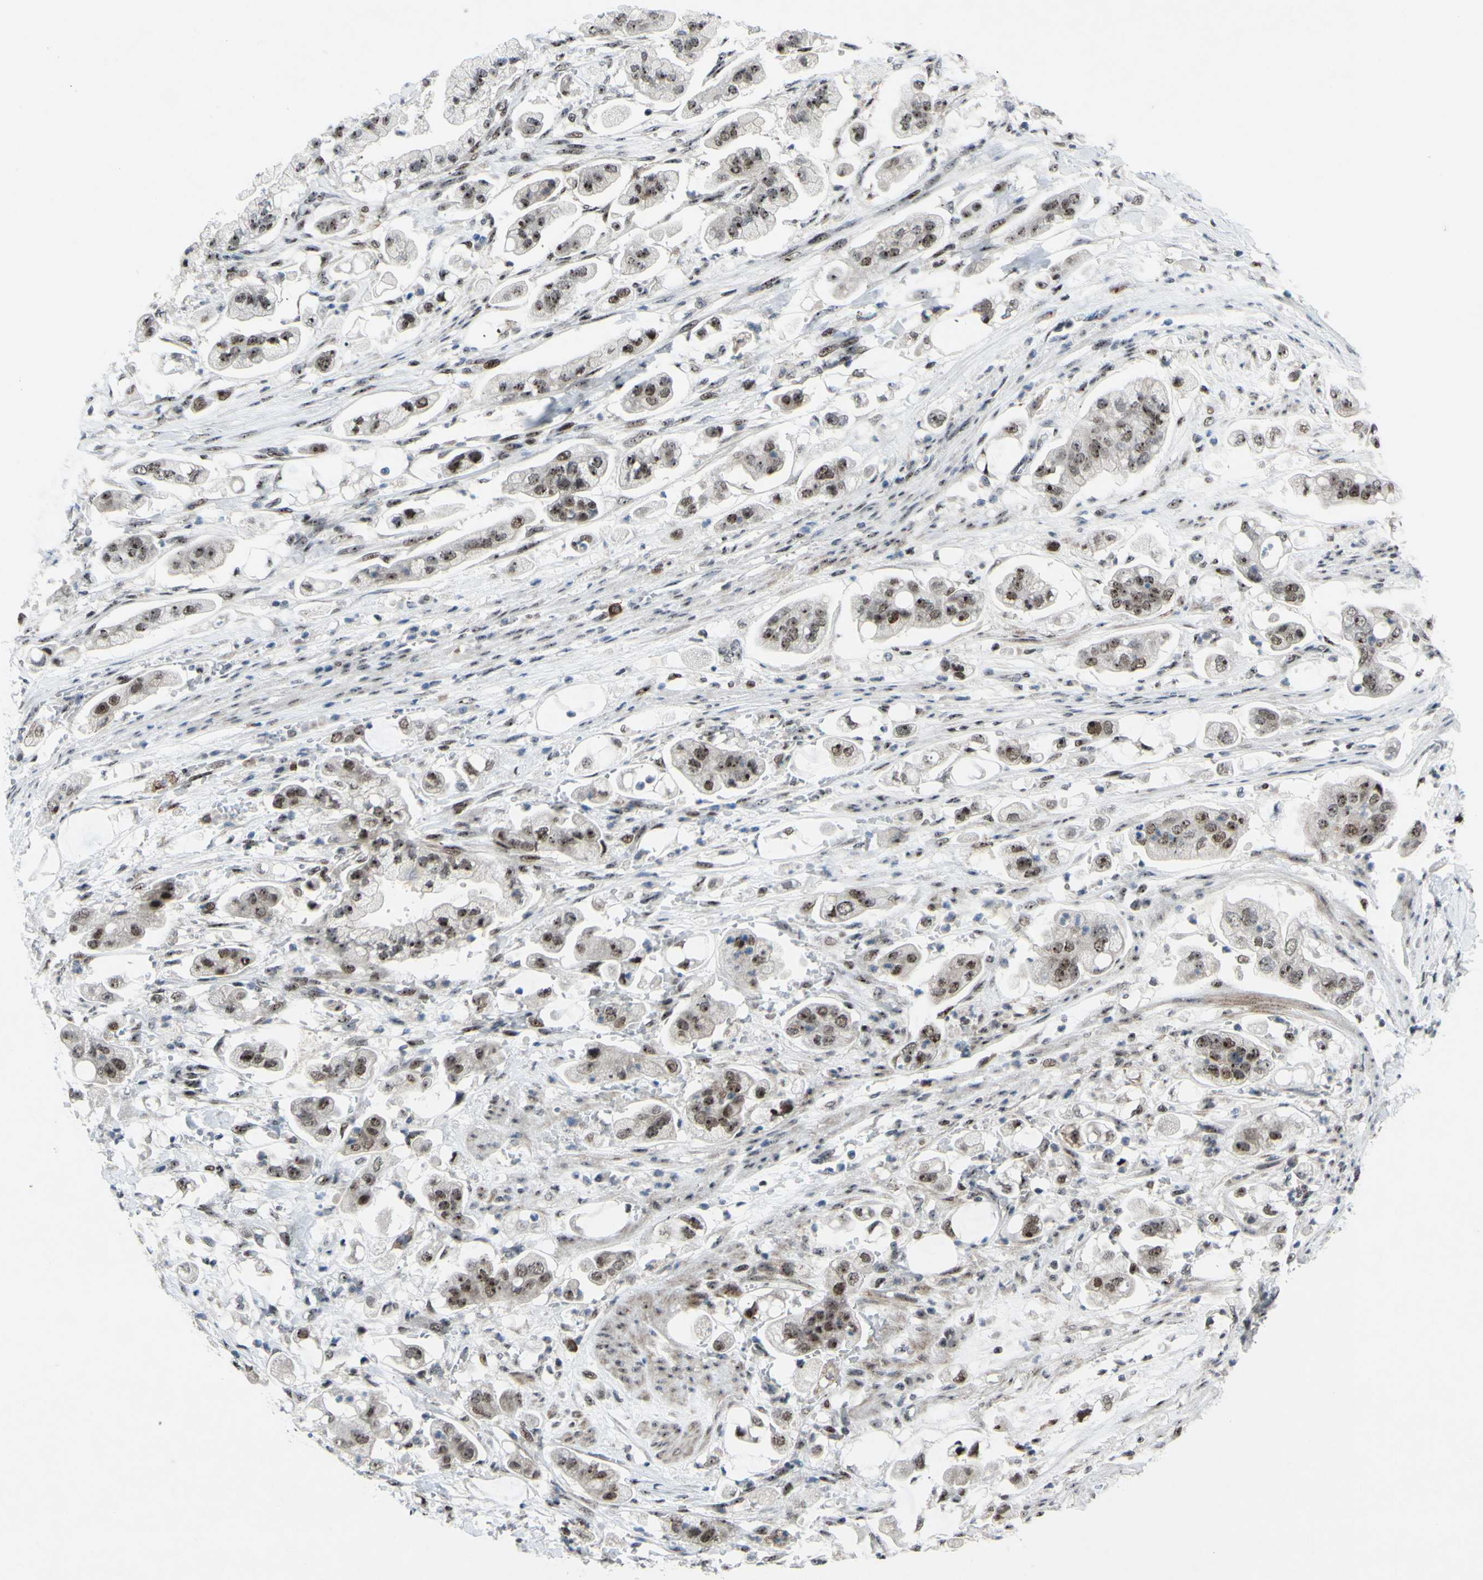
{"staining": {"intensity": "moderate", "quantity": ">75%", "location": "nuclear"}, "tissue": "stomach cancer", "cell_type": "Tumor cells", "image_type": "cancer", "snomed": [{"axis": "morphology", "description": "Adenocarcinoma, NOS"}, {"axis": "topography", "description": "Stomach"}], "caption": "Protein staining of adenocarcinoma (stomach) tissue exhibits moderate nuclear expression in approximately >75% of tumor cells.", "gene": "POLR1A", "patient": {"sex": "male", "age": 62}}